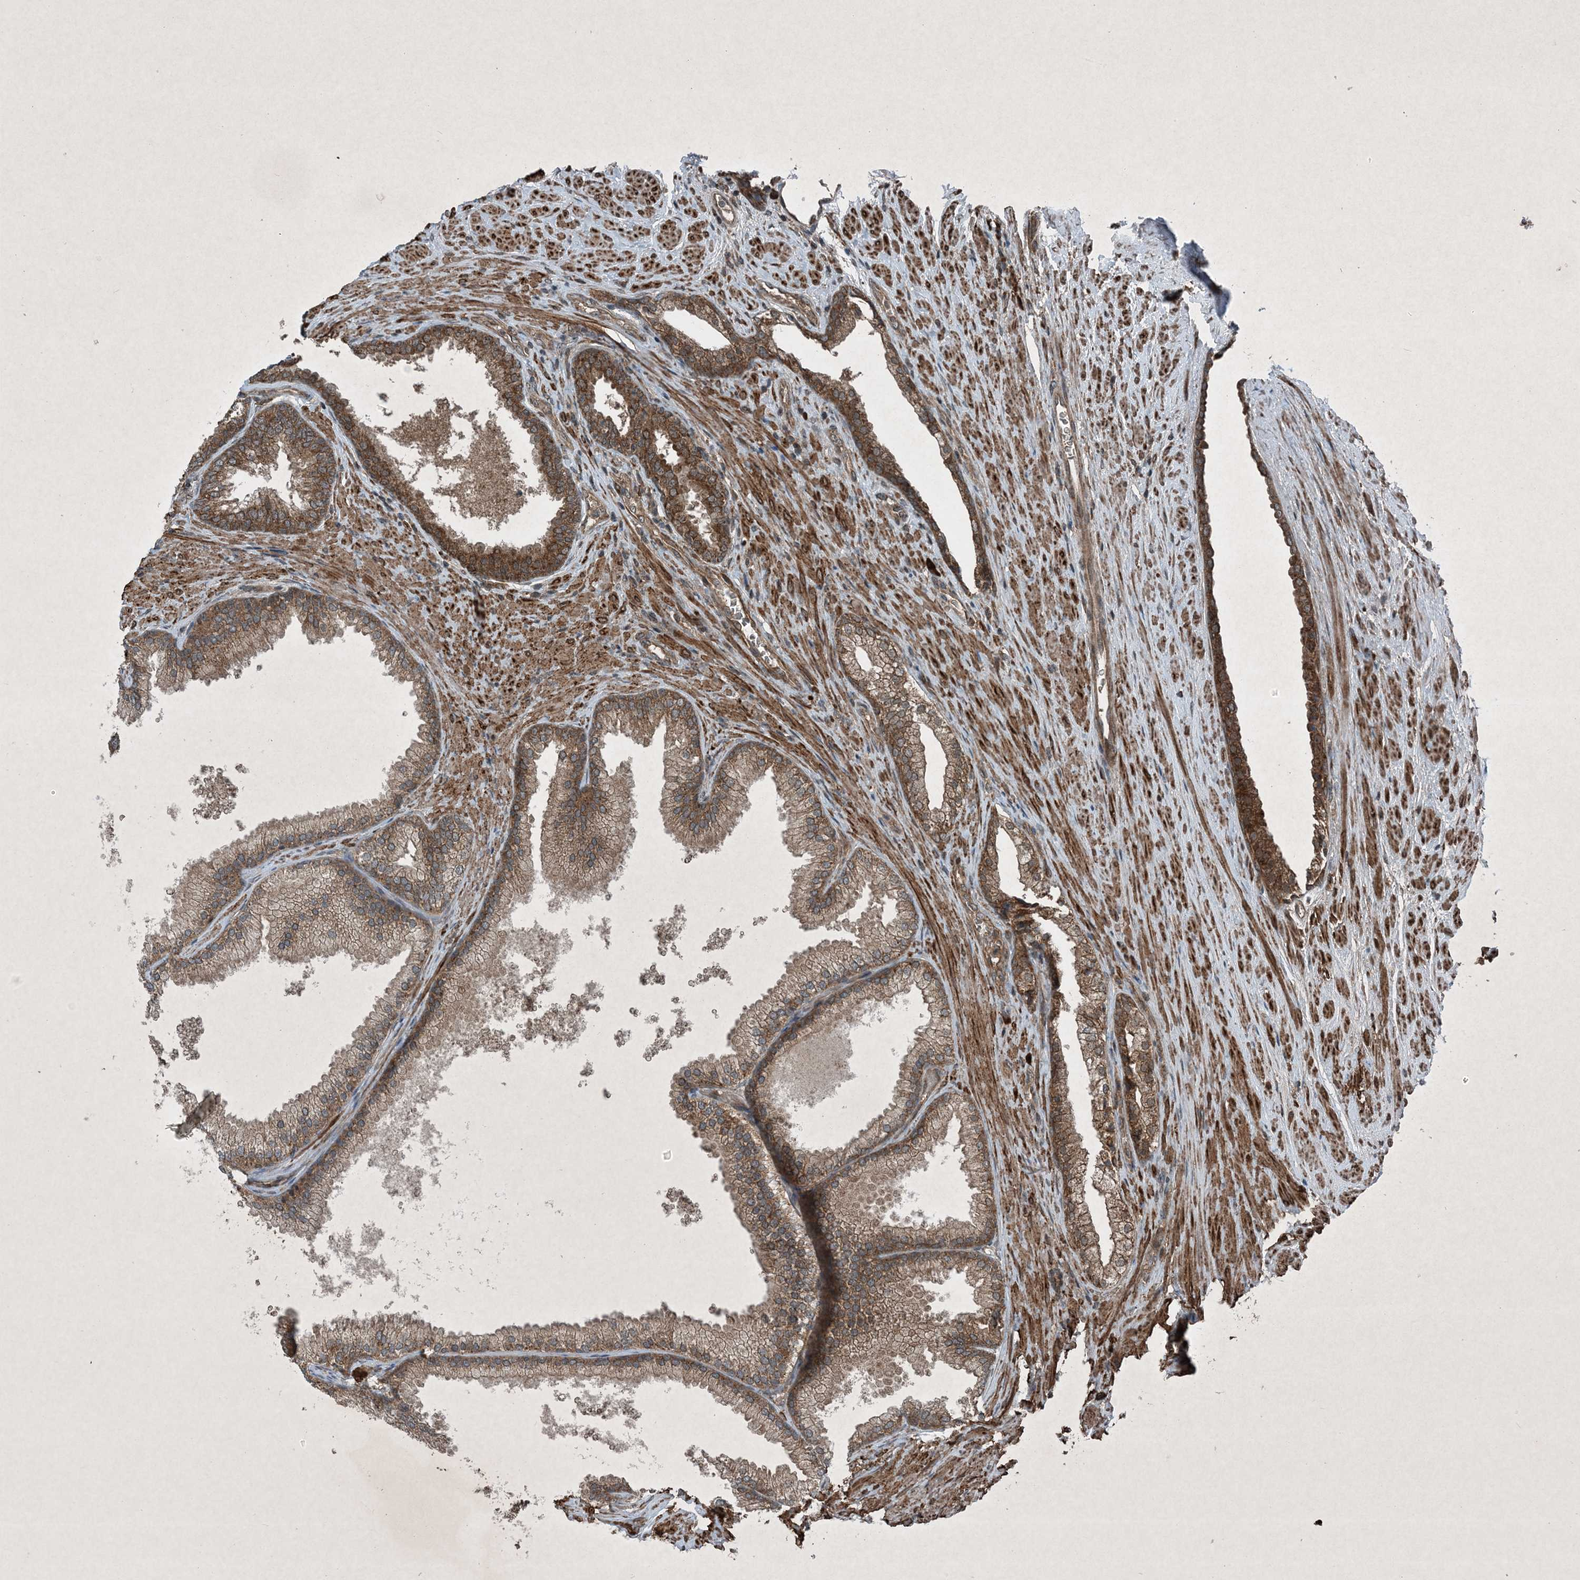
{"staining": {"intensity": "strong", "quantity": ">75%", "location": "cytoplasmic/membranous"}, "tissue": "prostate", "cell_type": "Glandular cells", "image_type": "normal", "snomed": [{"axis": "morphology", "description": "Normal tissue, NOS"}, {"axis": "topography", "description": "Prostate"}], "caption": "Immunohistochemistry photomicrograph of normal prostate: human prostate stained using IHC demonstrates high levels of strong protein expression localized specifically in the cytoplasmic/membranous of glandular cells, appearing as a cytoplasmic/membranous brown color.", "gene": "GNG5", "patient": {"sex": "male", "age": 76}}